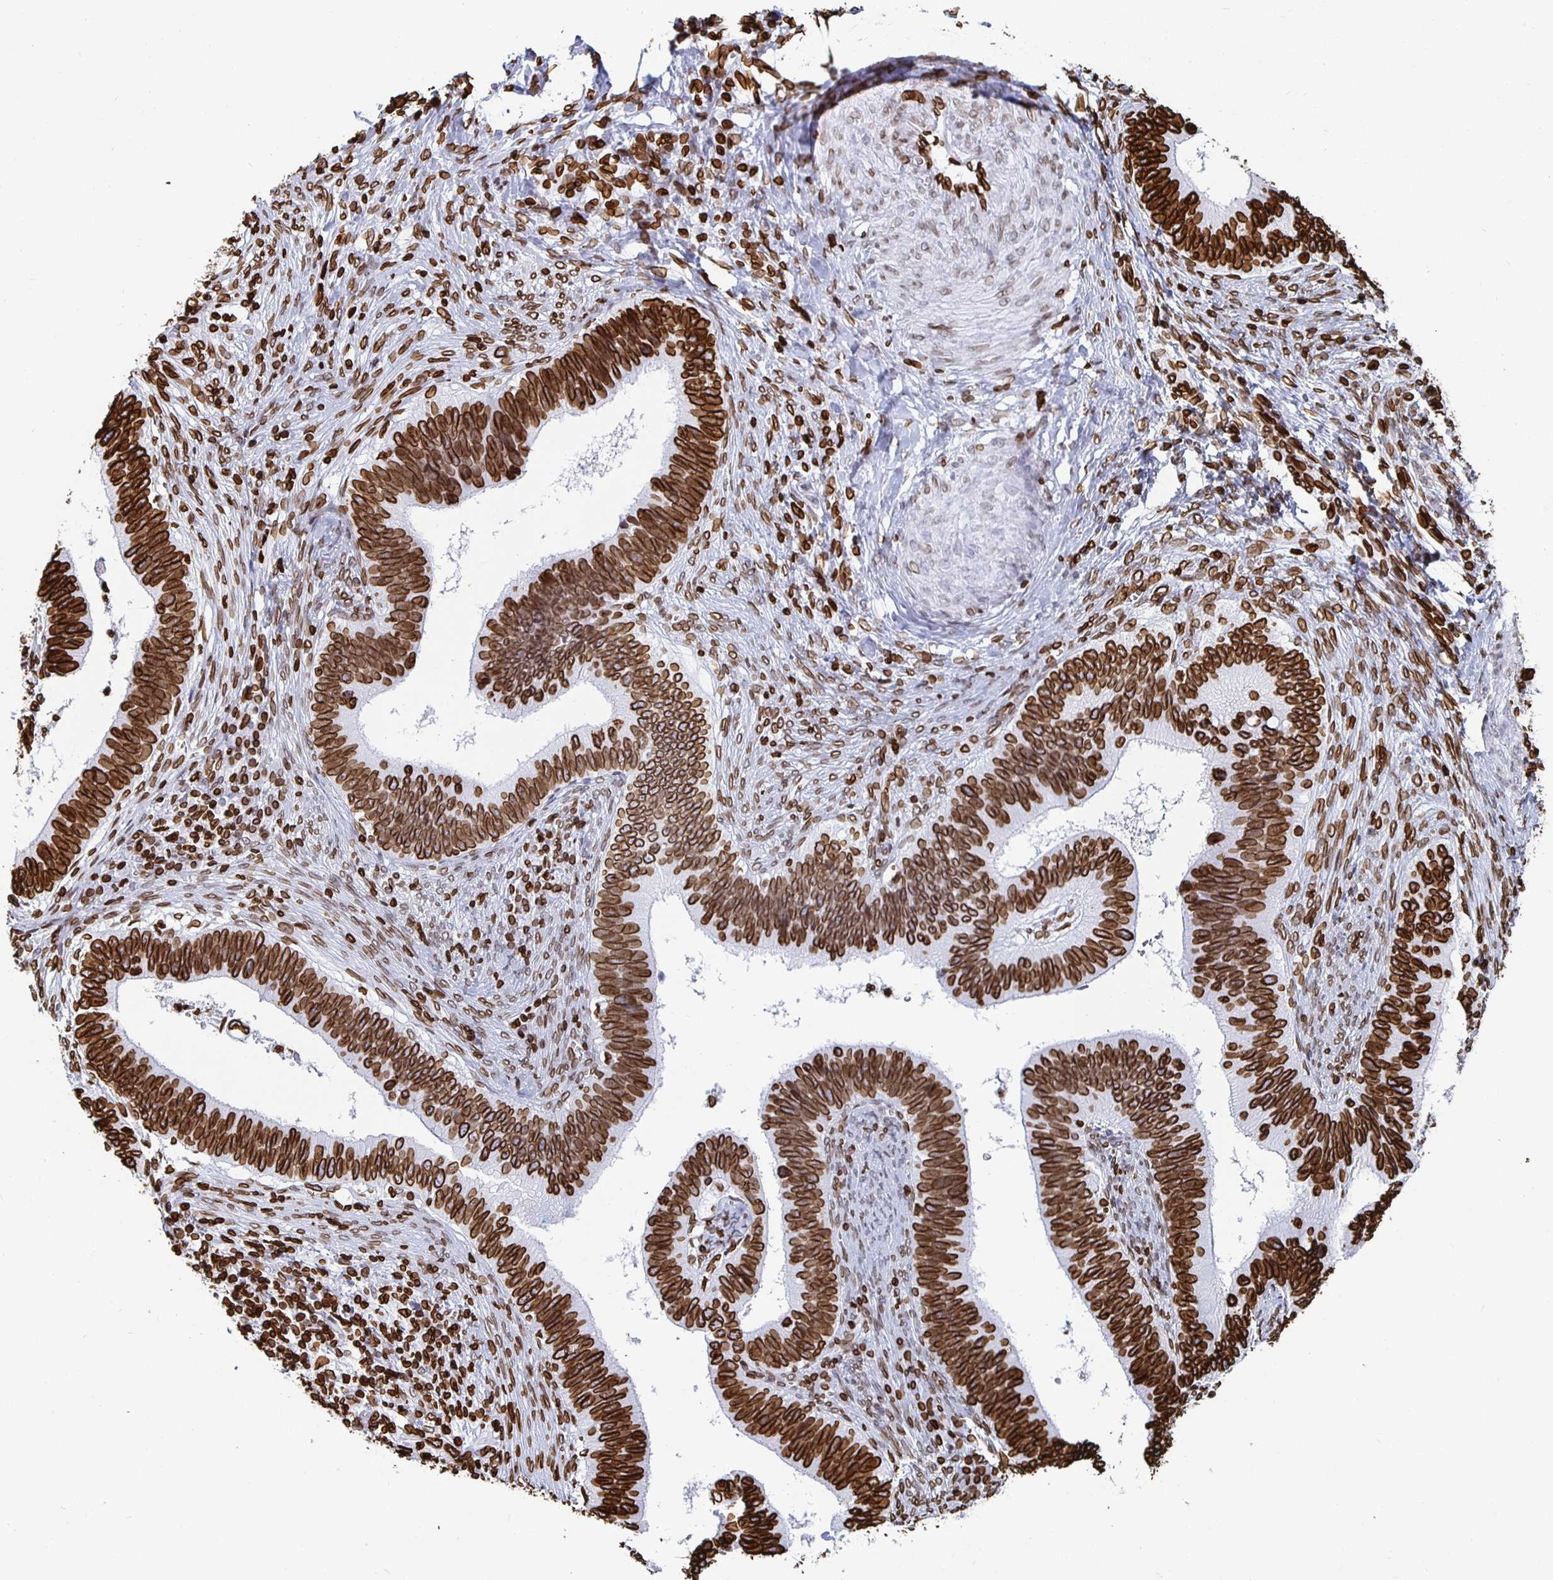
{"staining": {"intensity": "strong", "quantity": ">75%", "location": "cytoplasmic/membranous,nuclear"}, "tissue": "cervical cancer", "cell_type": "Tumor cells", "image_type": "cancer", "snomed": [{"axis": "morphology", "description": "Adenocarcinoma, NOS"}, {"axis": "topography", "description": "Cervix"}], "caption": "A high amount of strong cytoplasmic/membranous and nuclear staining is appreciated in approximately >75% of tumor cells in cervical cancer (adenocarcinoma) tissue. The staining is performed using DAB (3,3'-diaminobenzidine) brown chromogen to label protein expression. The nuclei are counter-stained blue using hematoxylin.", "gene": "LMNB1", "patient": {"sex": "female", "age": 42}}